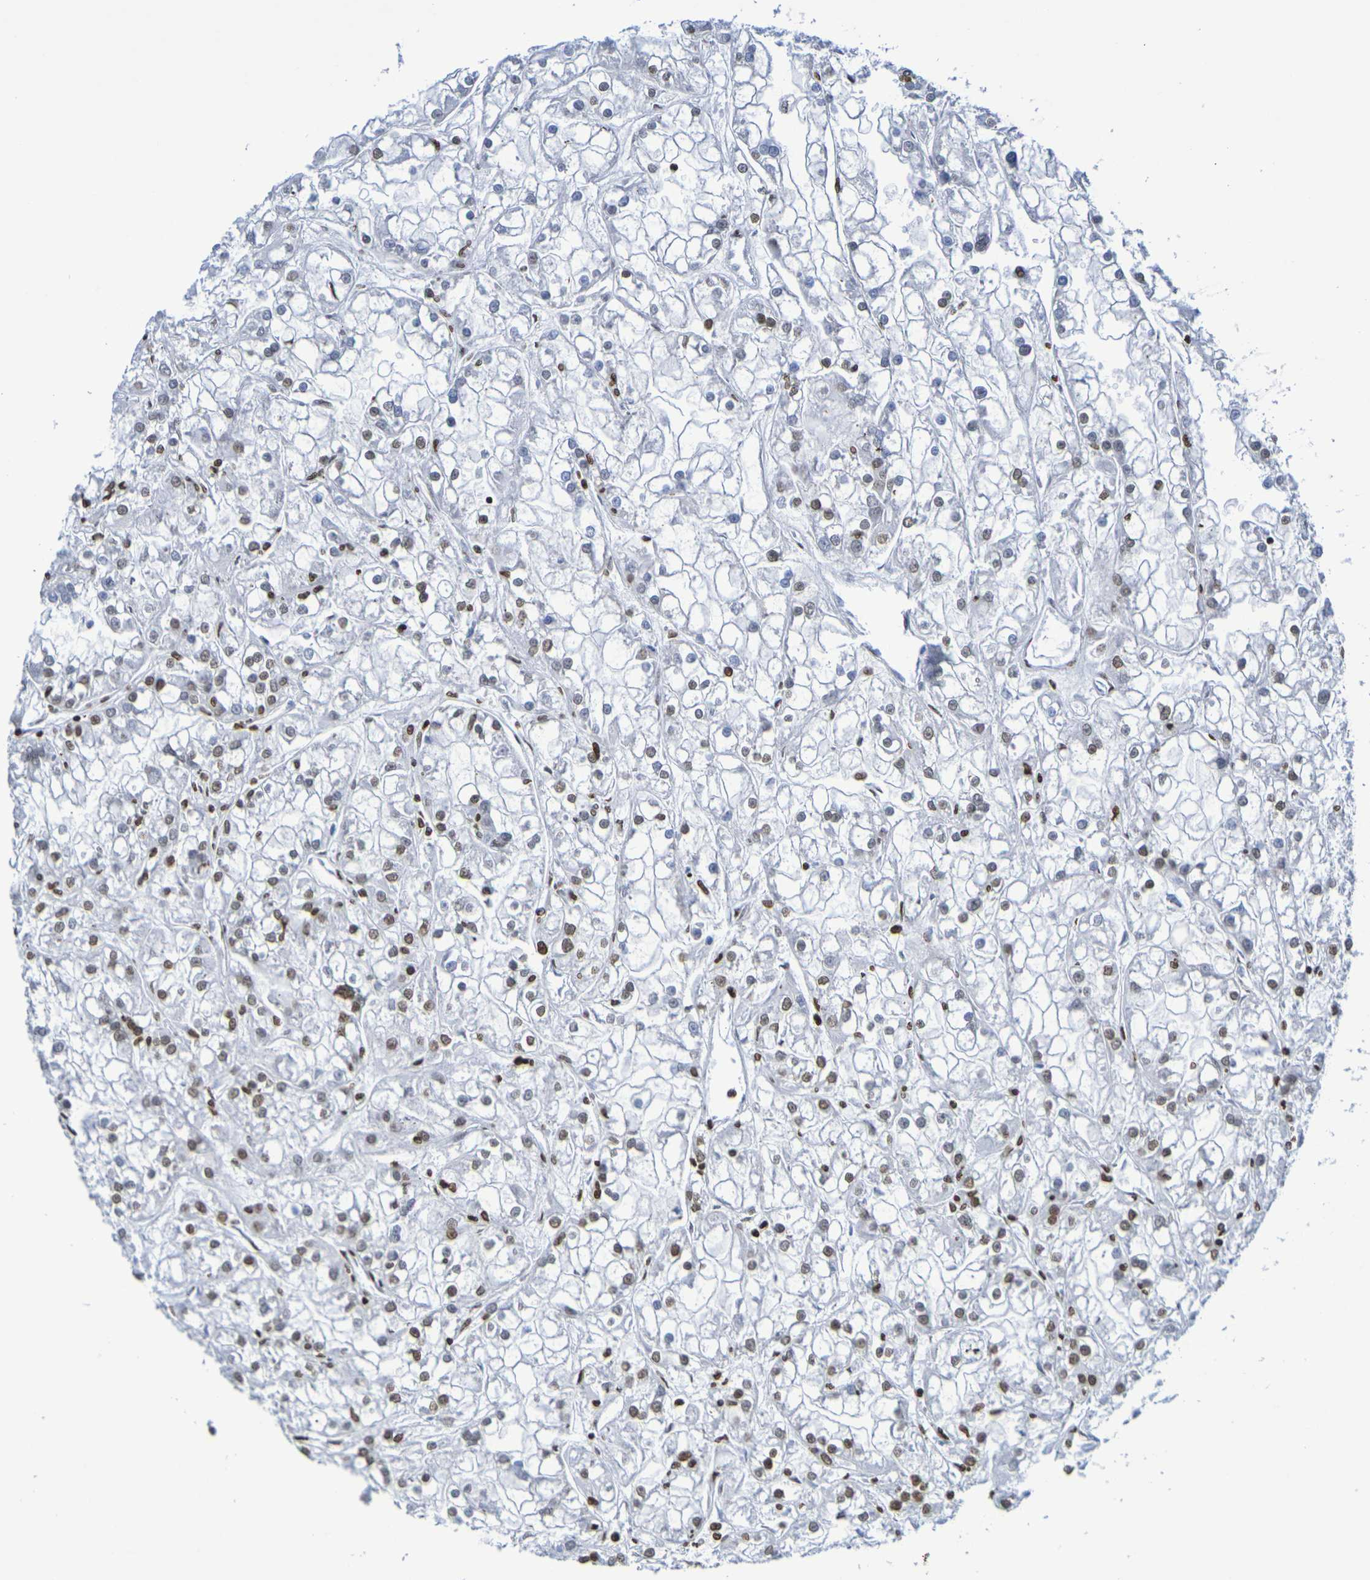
{"staining": {"intensity": "weak", "quantity": ">75%", "location": "nuclear"}, "tissue": "renal cancer", "cell_type": "Tumor cells", "image_type": "cancer", "snomed": [{"axis": "morphology", "description": "Adenocarcinoma, NOS"}, {"axis": "topography", "description": "Kidney"}], "caption": "This image exhibits IHC staining of human renal adenocarcinoma, with low weak nuclear positivity in approximately >75% of tumor cells.", "gene": "H1-5", "patient": {"sex": "female", "age": 52}}